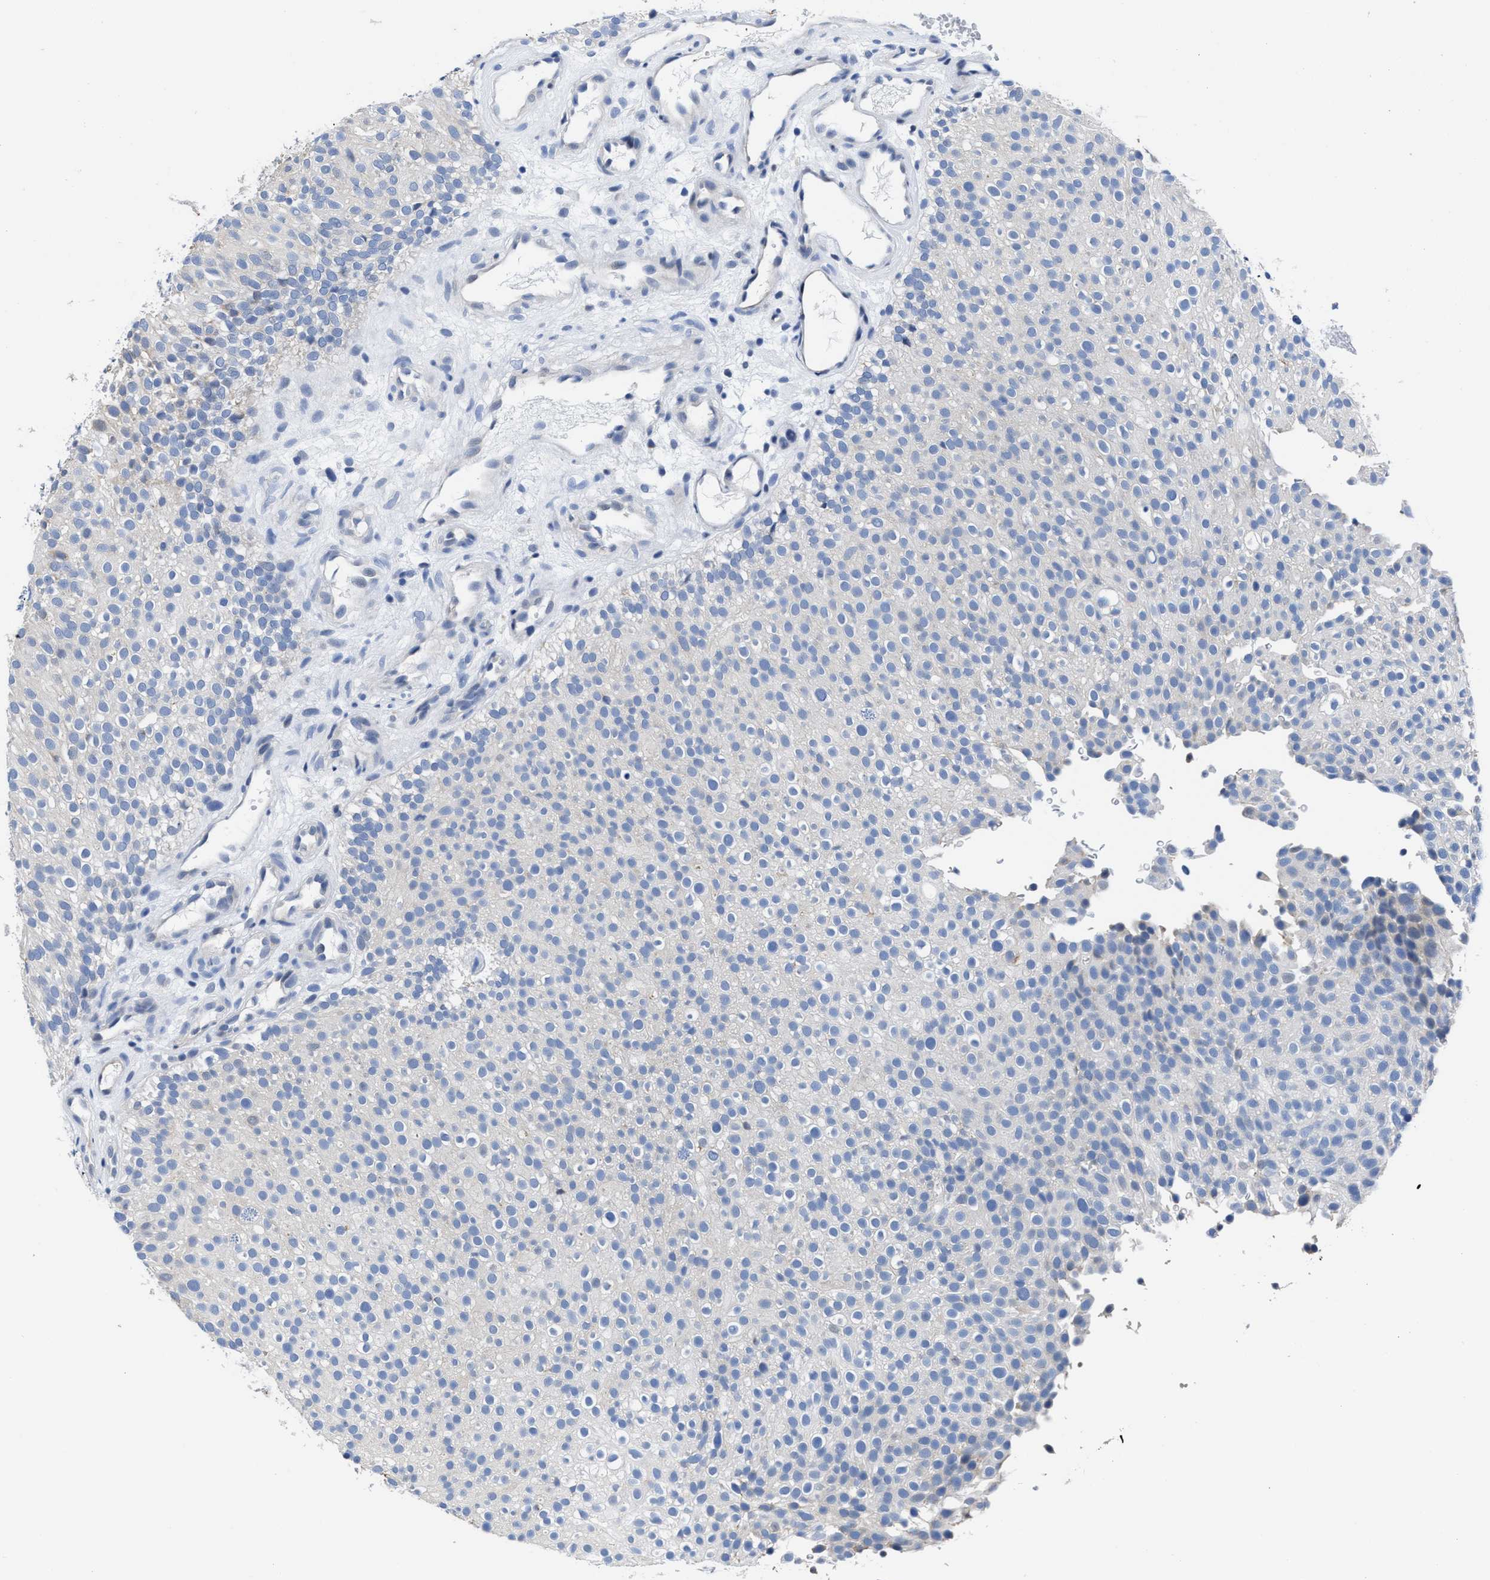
{"staining": {"intensity": "negative", "quantity": "none", "location": "none"}, "tissue": "urothelial cancer", "cell_type": "Tumor cells", "image_type": "cancer", "snomed": [{"axis": "morphology", "description": "Urothelial carcinoma, Low grade"}, {"axis": "topography", "description": "Urinary bladder"}], "caption": "Urothelial cancer stained for a protein using immunohistochemistry exhibits no positivity tumor cells.", "gene": "HOOK1", "patient": {"sex": "male", "age": 78}}